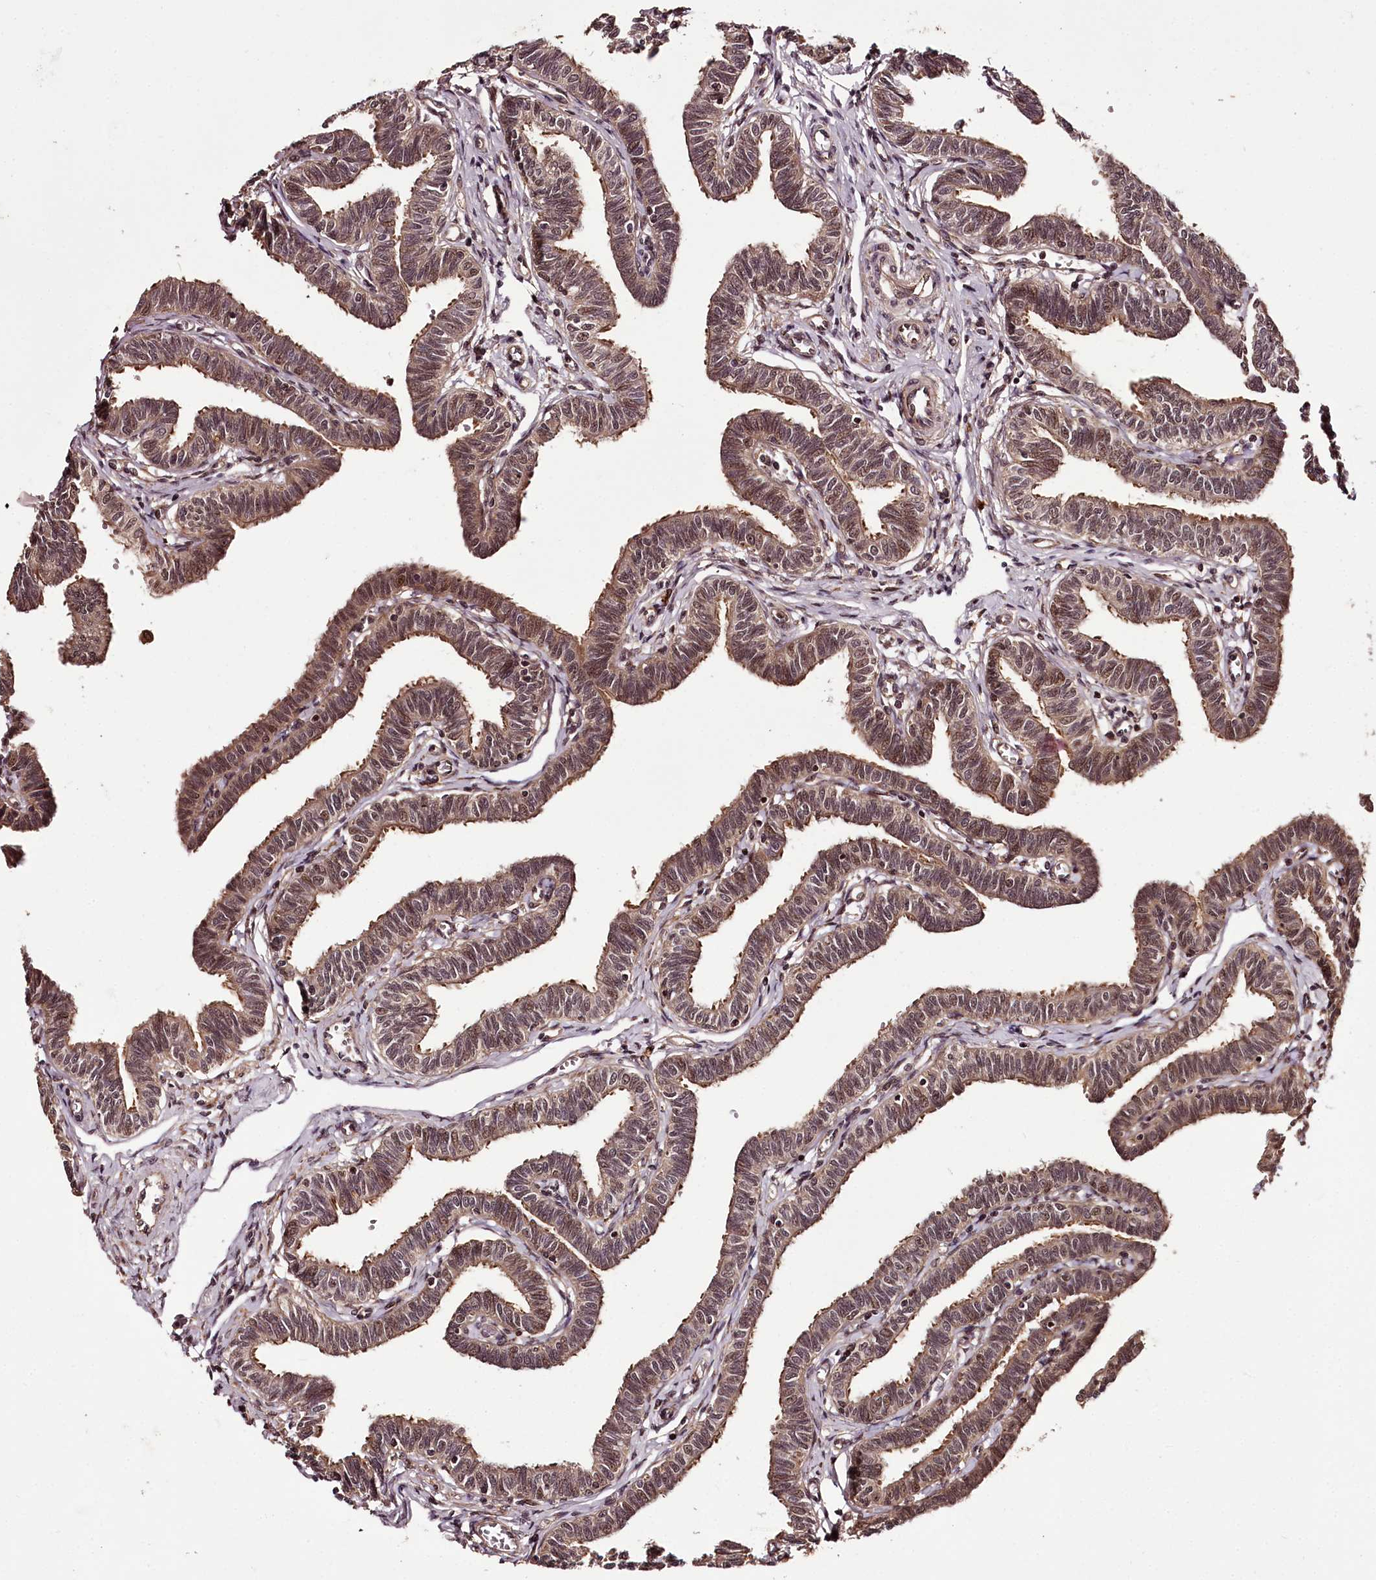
{"staining": {"intensity": "moderate", "quantity": ">75%", "location": "cytoplasmic/membranous,nuclear"}, "tissue": "fallopian tube", "cell_type": "Glandular cells", "image_type": "normal", "snomed": [{"axis": "morphology", "description": "Normal tissue, NOS"}, {"axis": "topography", "description": "Fallopian tube"}, {"axis": "topography", "description": "Ovary"}], "caption": "Benign fallopian tube was stained to show a protein in brown. There is medium levels of moderate cytoplasmic/membranous,nuclear staining in about >75% of glandular cells. Immunohistochemistry (ihc) stains the protein in brown and the nuclei are stained blue.", "gene": "MAML3", "patient": {"sex": "female", "age": 23}}